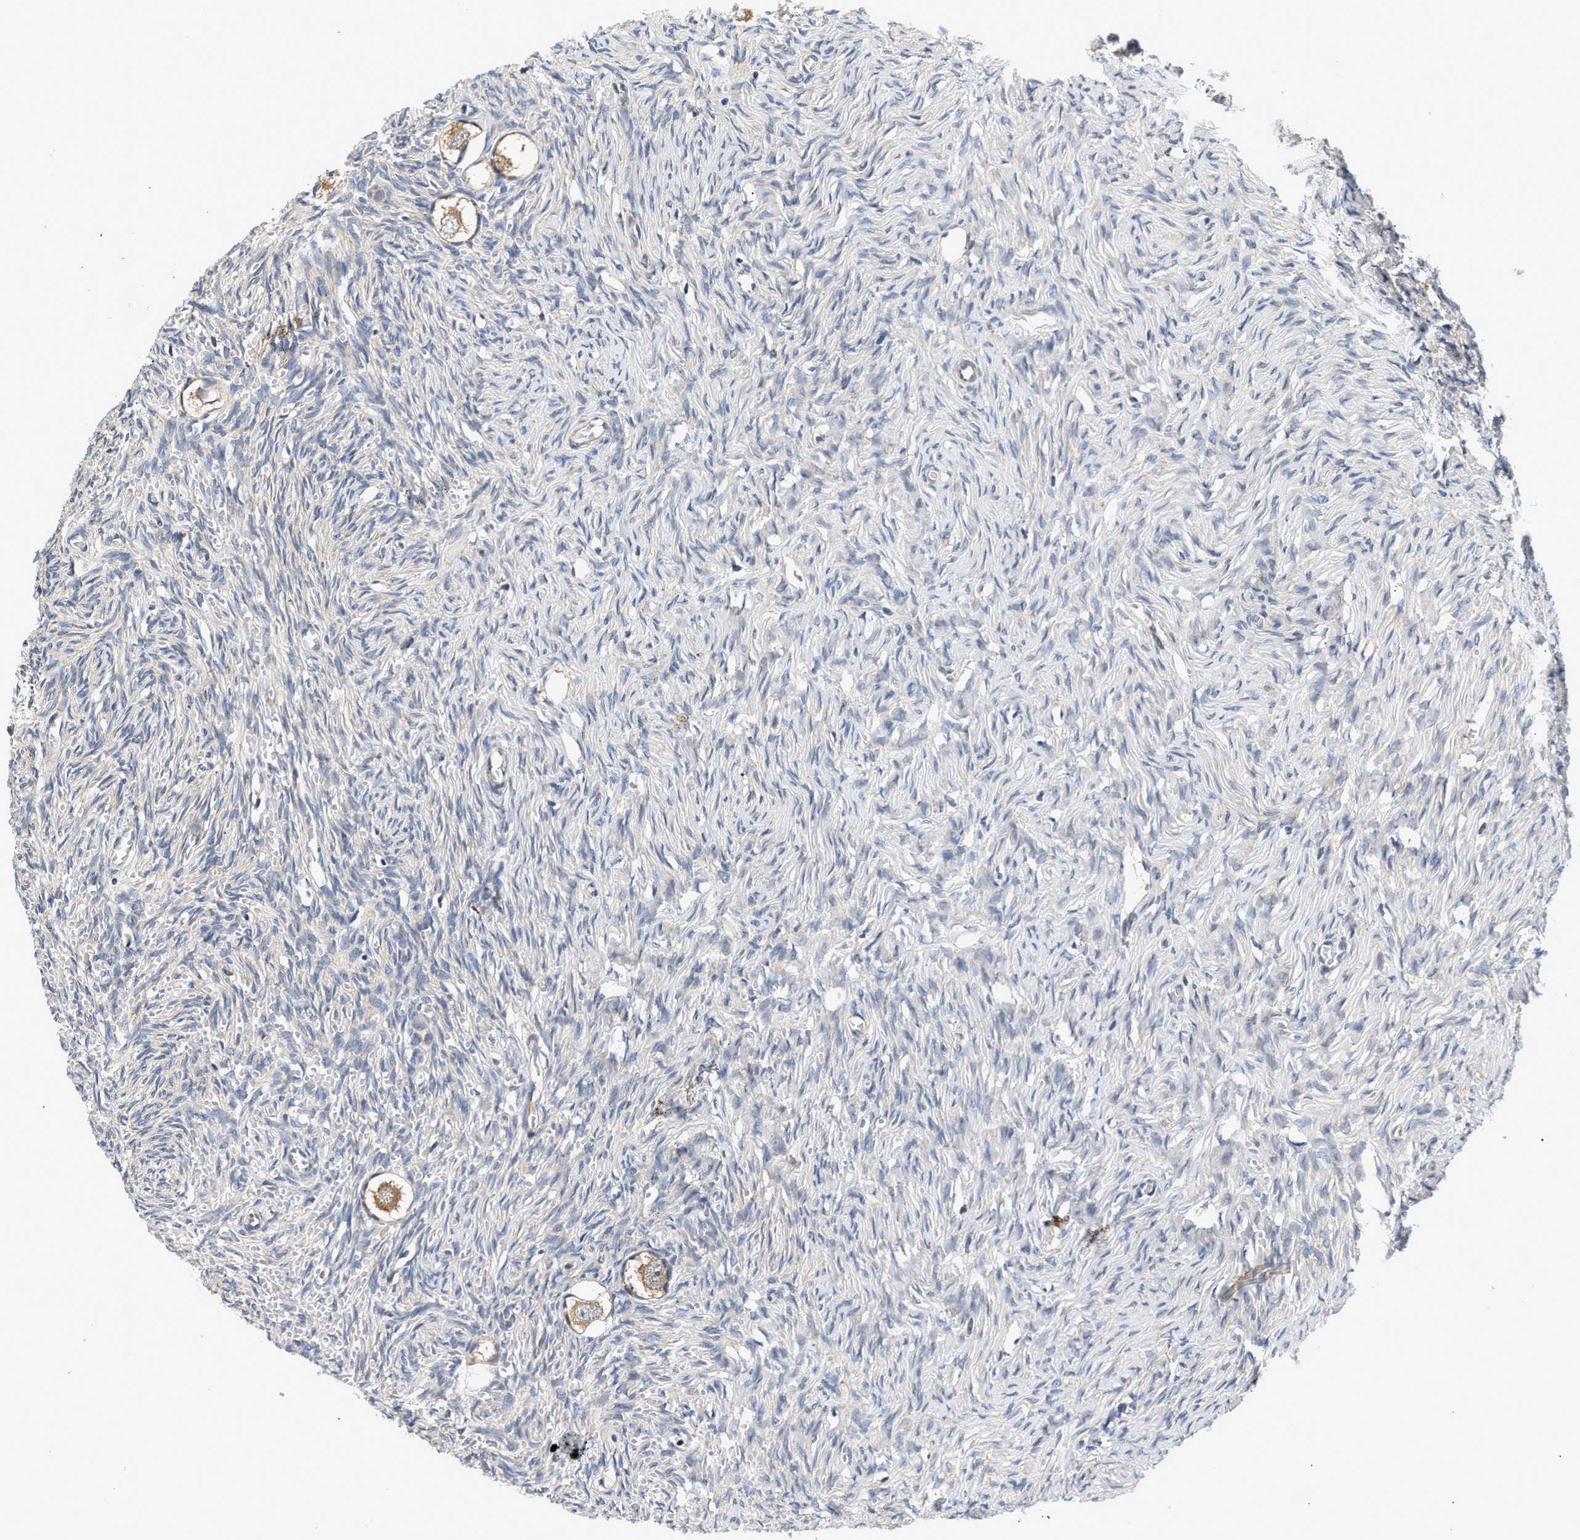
{"staining": {"intensity": "weak", "quantity": ">75%", "location": "cytoplasmic/membranous"}, "tissue": "ovary", "cell_type": "Follicle cells", "image_type": "normal", "snomed": [{"axis": "morphology", "description": "Normal tissue, NOS"}, {"axis": "topography", "description": "Ovary"}], "caption": "Immunohistochemical staining of unremarkable human ovary shows low levels of weak cytoplasmic/membranous expression in about >75% of follicle cells.", "gene": "IFT74", "patient": {"sex": "female", "age": 27}}